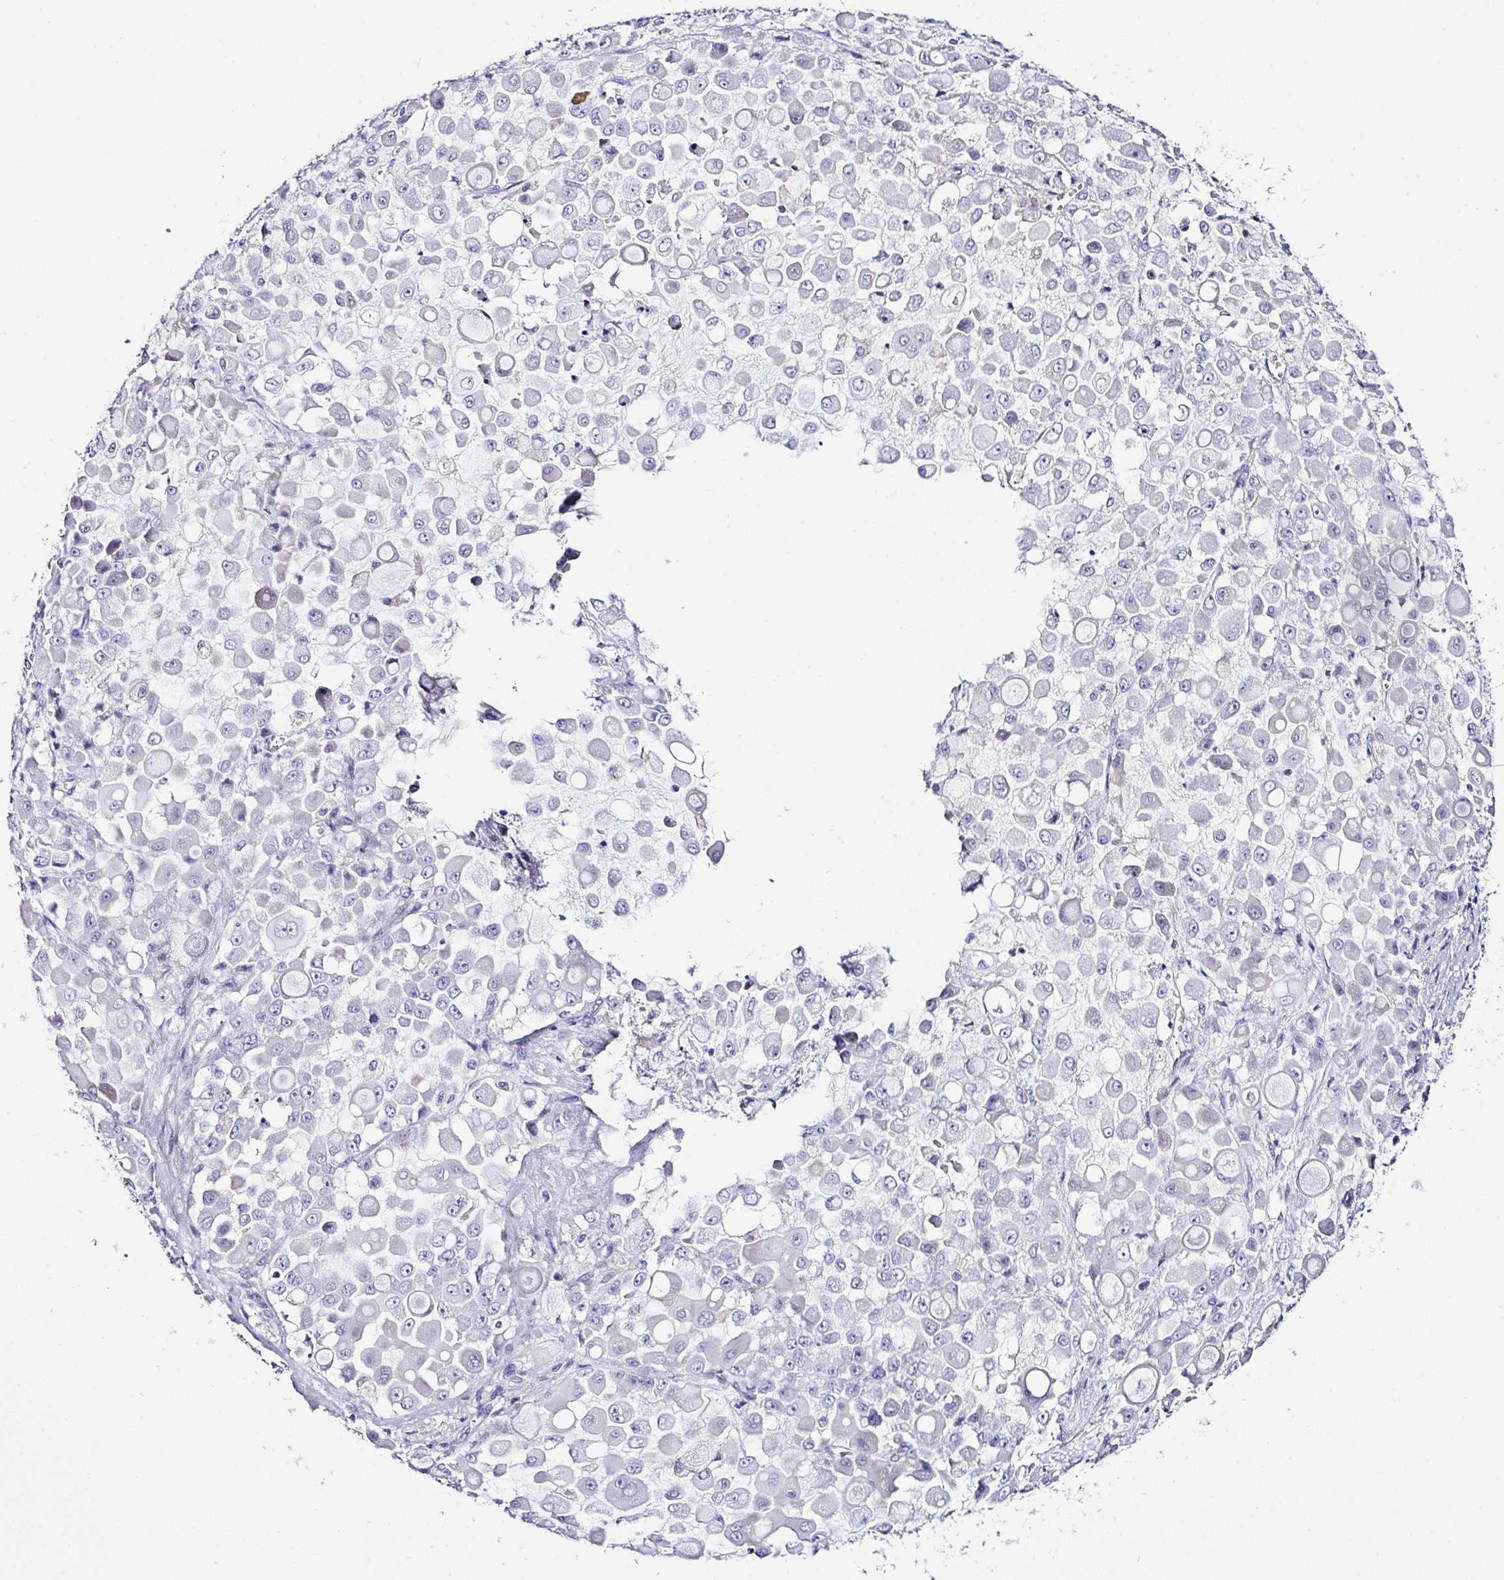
{"staining": {"intensity": "negative", "quantity": "none", "location": "none"}, "tissue": "stomach cancer", "cell_type": "Tumor cells", "image_type": "cancer", "snomed": [{"axis": "morphology", "description": "Adenocarcinoma, NOS"}, {"axis": "topography", "description": "Stomach"}], "caption": "An immunohistochemistry histopathology image of stomach adenocarcinoma is shown. There is no staining in tumor cells of stomach adenocarcinoma.", "gene": "OR4P4", "patient": {"sex": "female", "age": 76}}